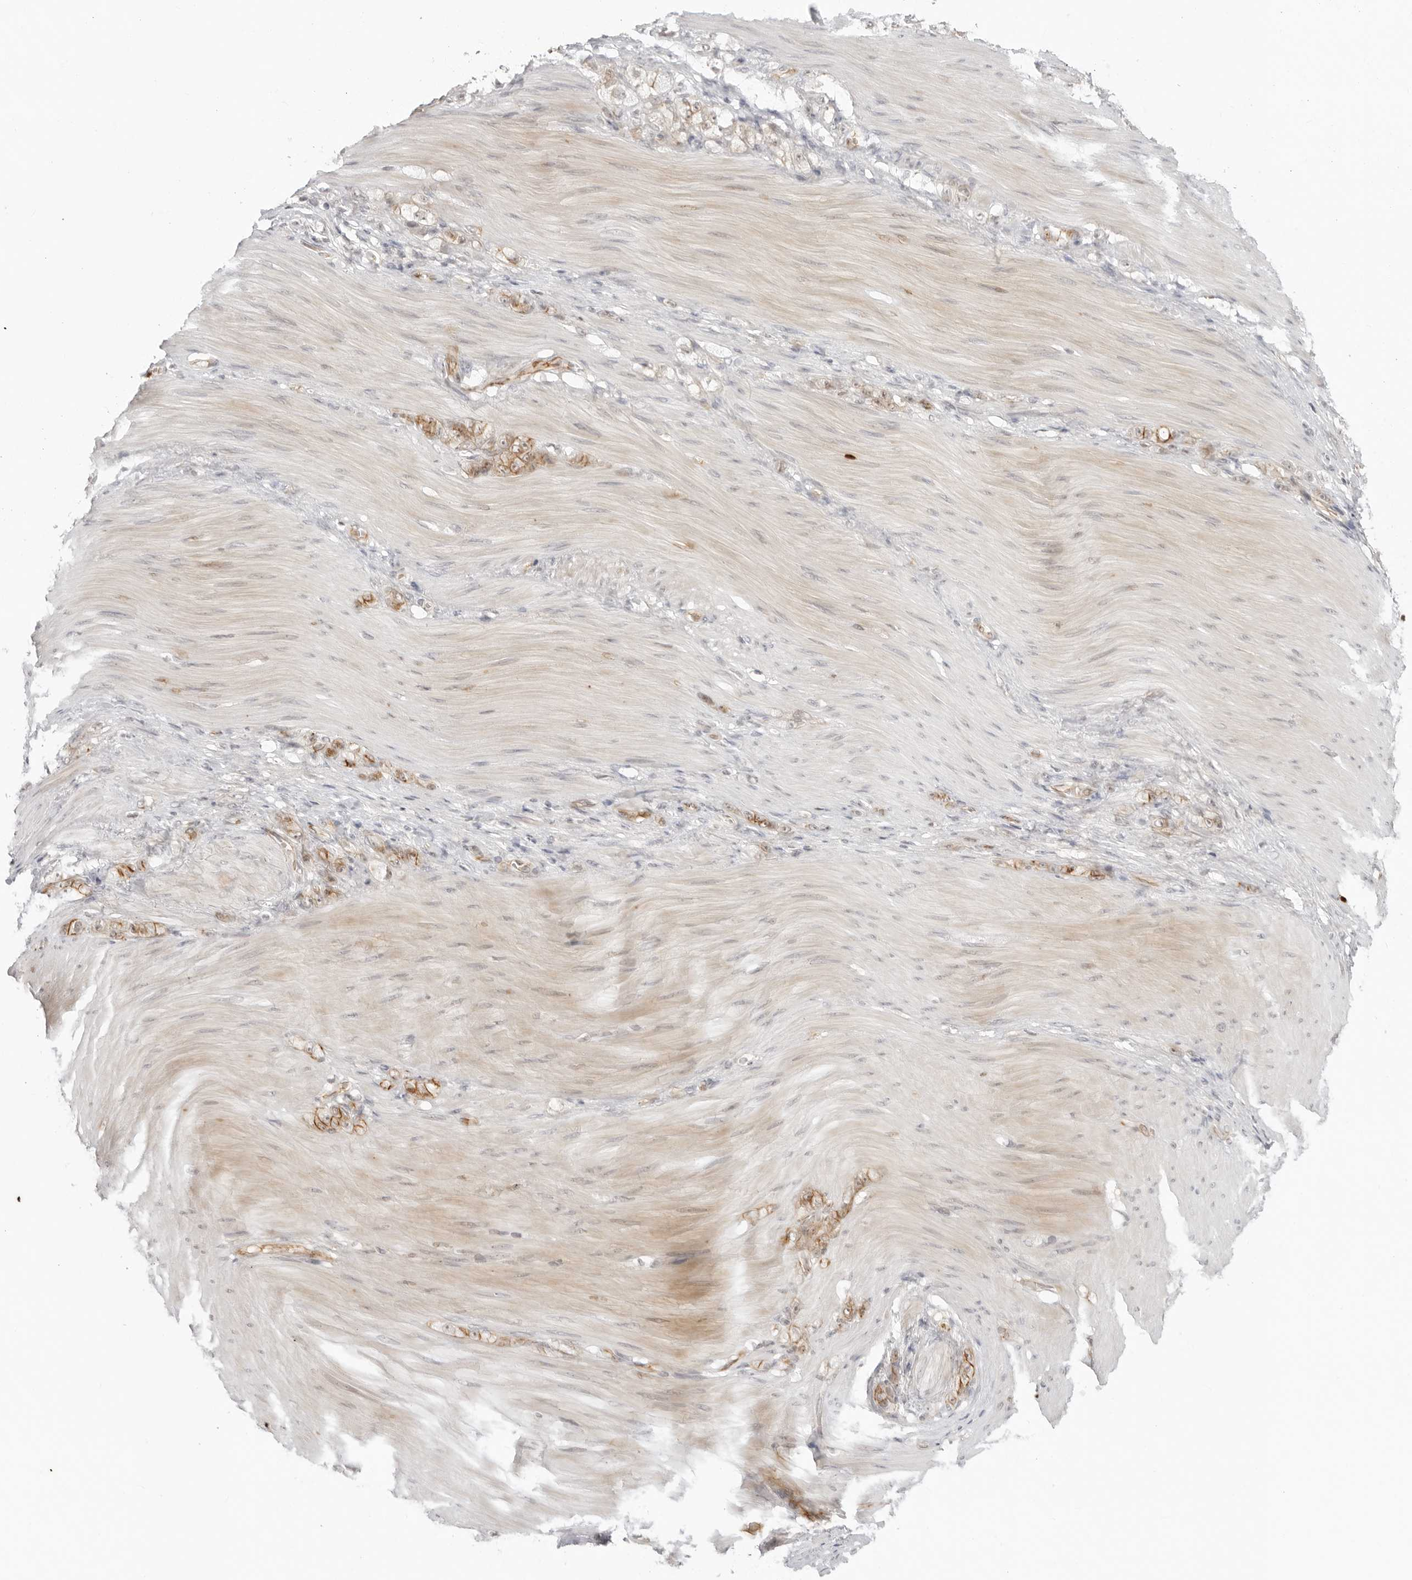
{"staining": {"intensity": "moderate", "quantity": ">75%", "location": "cytoplasmic/membranous"}, "tissue": "stomach cancer", "cell_type": "Tumor cells", "image_type": "cancer", "snomed": [{"axis": "morphology", "description": "Normal tissue, NOS"}, {"axis": "morphology", "description": "Adenocarcinoma, NOS"}, {"axis": "topography", "description": "Stomach"}], "caption": "A photomicrograph of human stomach adenocarcinoma stained for a protein displays moderate cytoplasmic/membranous brown staining in tumor cells.", "gene": "TRAPPC3", "patient": {"sex": "male", "age": 82}}